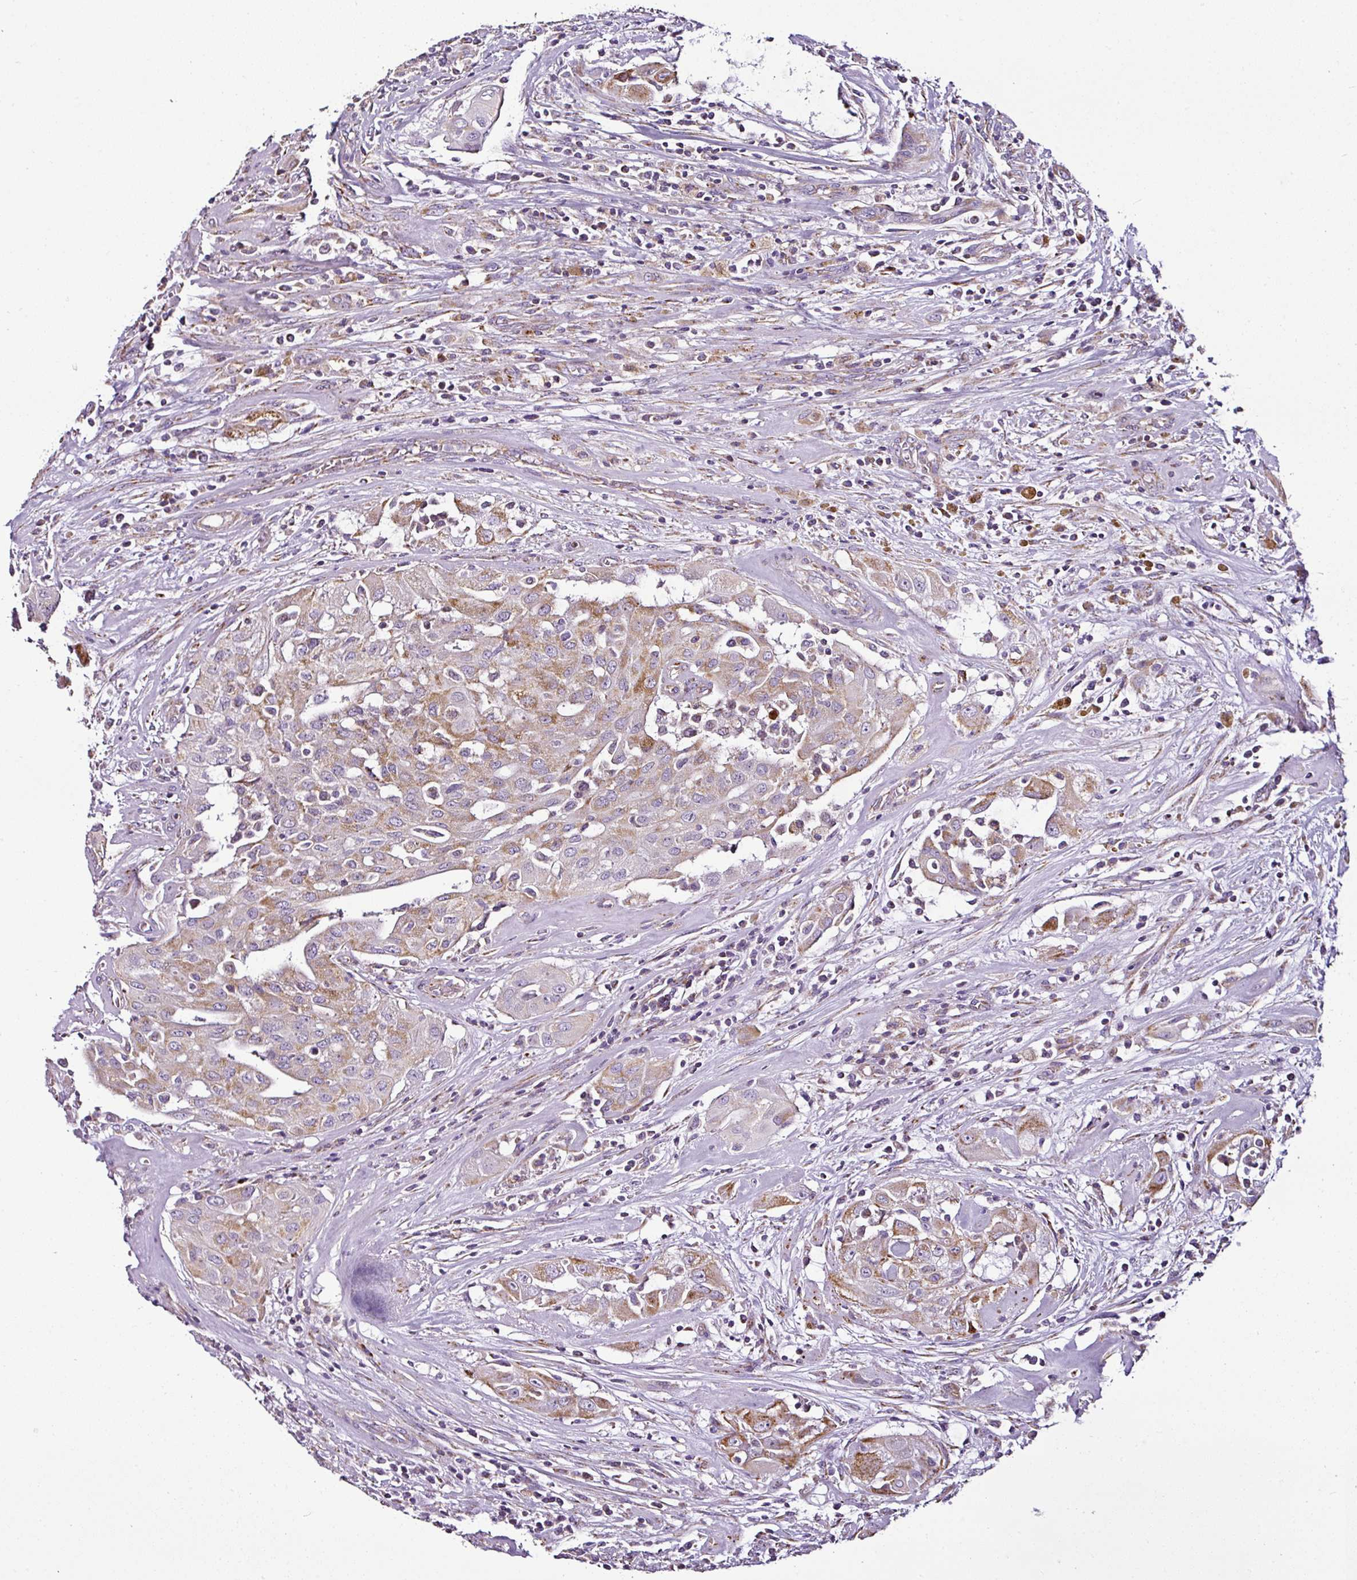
{"staining": {"intensity": "moderate", "quantity": ">75%", "location": "cytoplasmic/membranous"}, "tissue": "thyroid cancer", "cell_type": "Tumor cells", "image_type": "cancer", "snomed": [{"axis": "morphology", "description": "Papillary adenocarcinoma, NOS"}, {"axis": "topography", "description": "Thyroid gland"}], "caption": "Immunohistochemical staining of human papillary adenocarcinoma (thyroid) shows moderate cytoplasmic/membranous protein staining in approximately >75% of tumor cells.", "gene": "DPAGT1", "patient": {"sex": "female", "age": 59}}